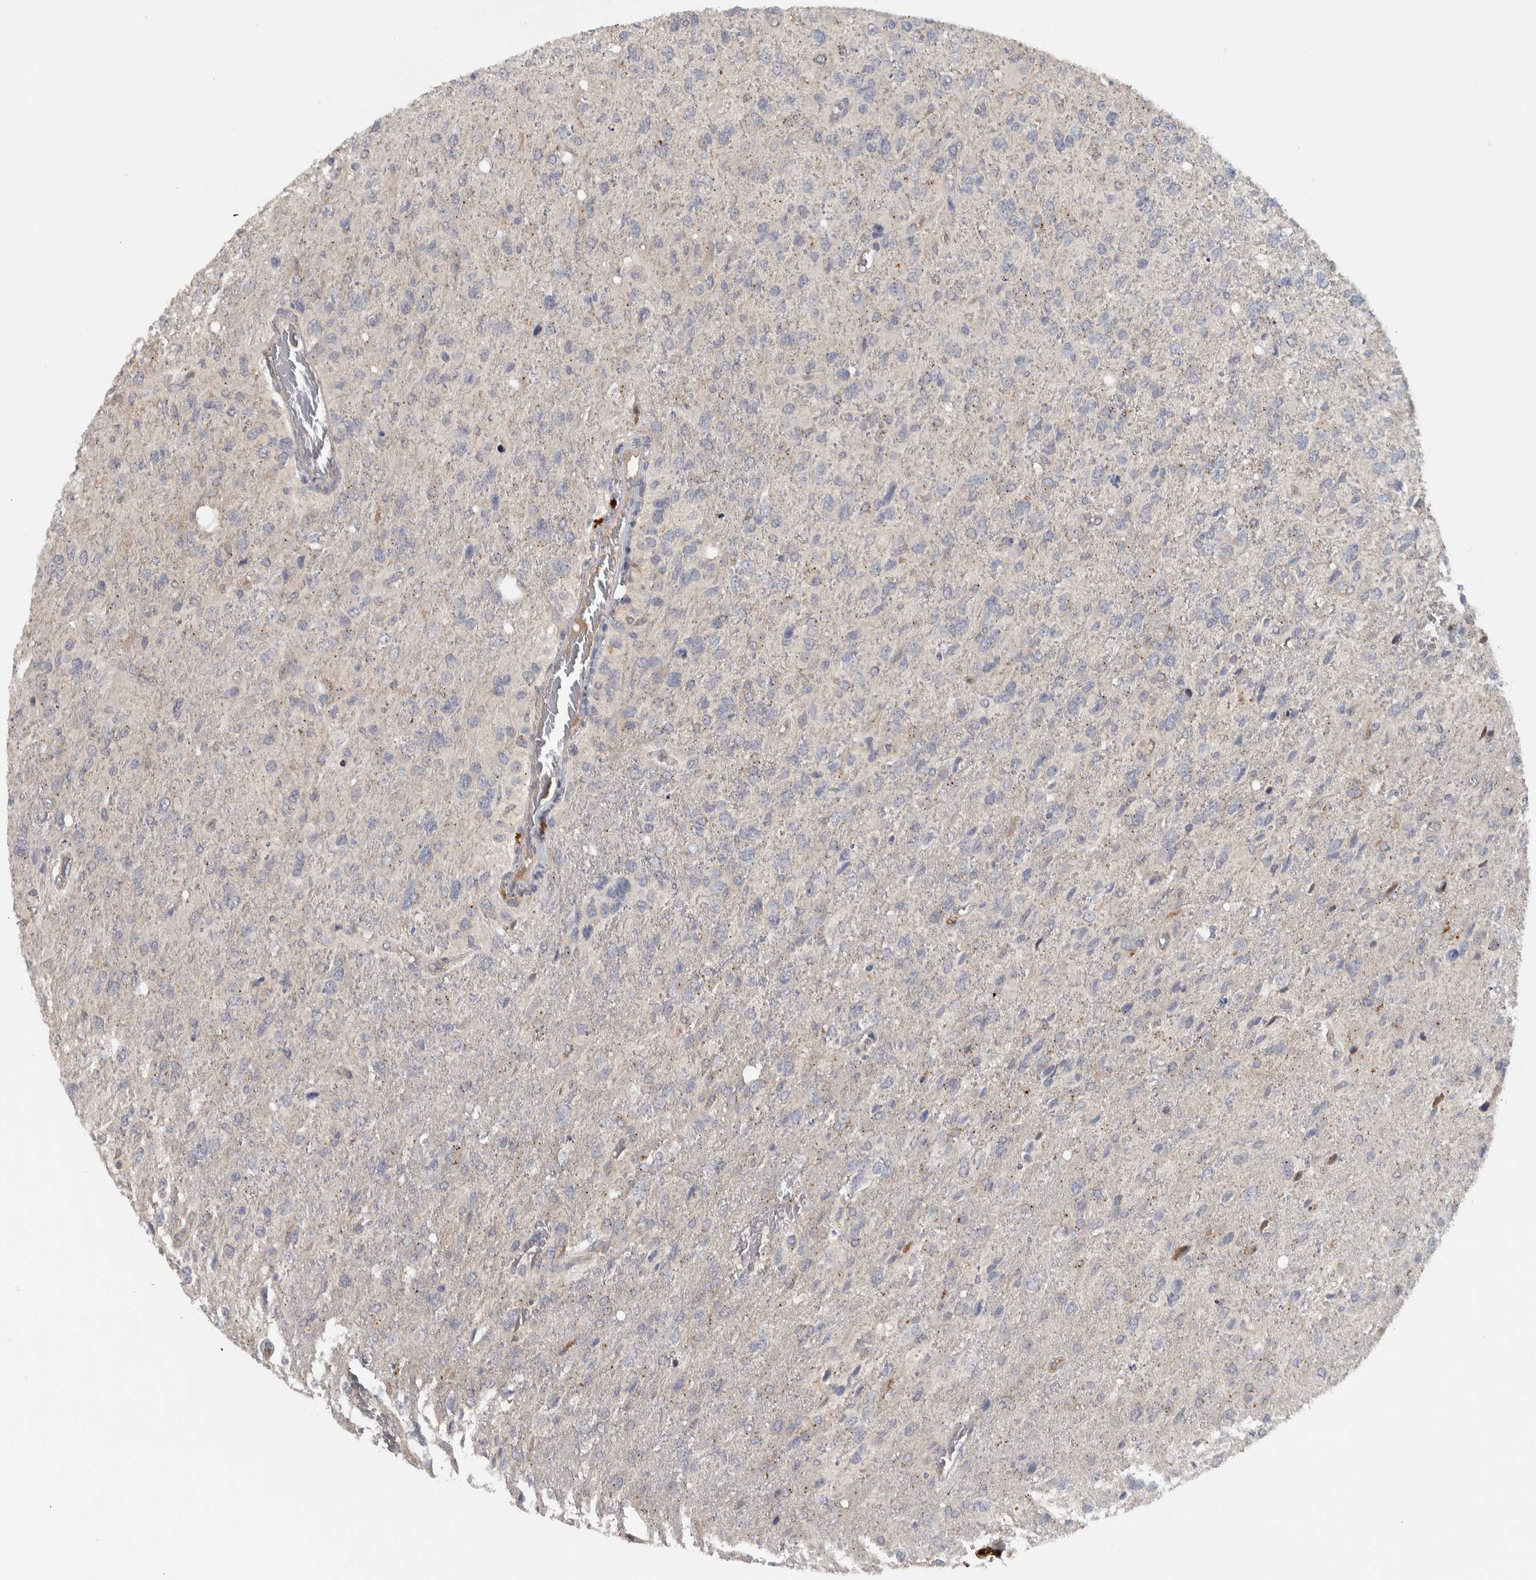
{"staining": {"intensity": "negative", "quantity": "none", "location": "none"}, "tissue": "glioma", "cell_type": "Tumor cells", "image_type": "cancer", "snomed": [{"axis": "morphology", "description": "Glioma, malignant, High grade"}, {"axis": "topography", "description": "Brain"}], "caption": "Protein analysis of glioma reveals no significant staining in tumor cells. (DAB immunohistochemistry (IHC), high magnification).", "gene": "ADPRM", "patient": {"sex": "female", "age": 58}}